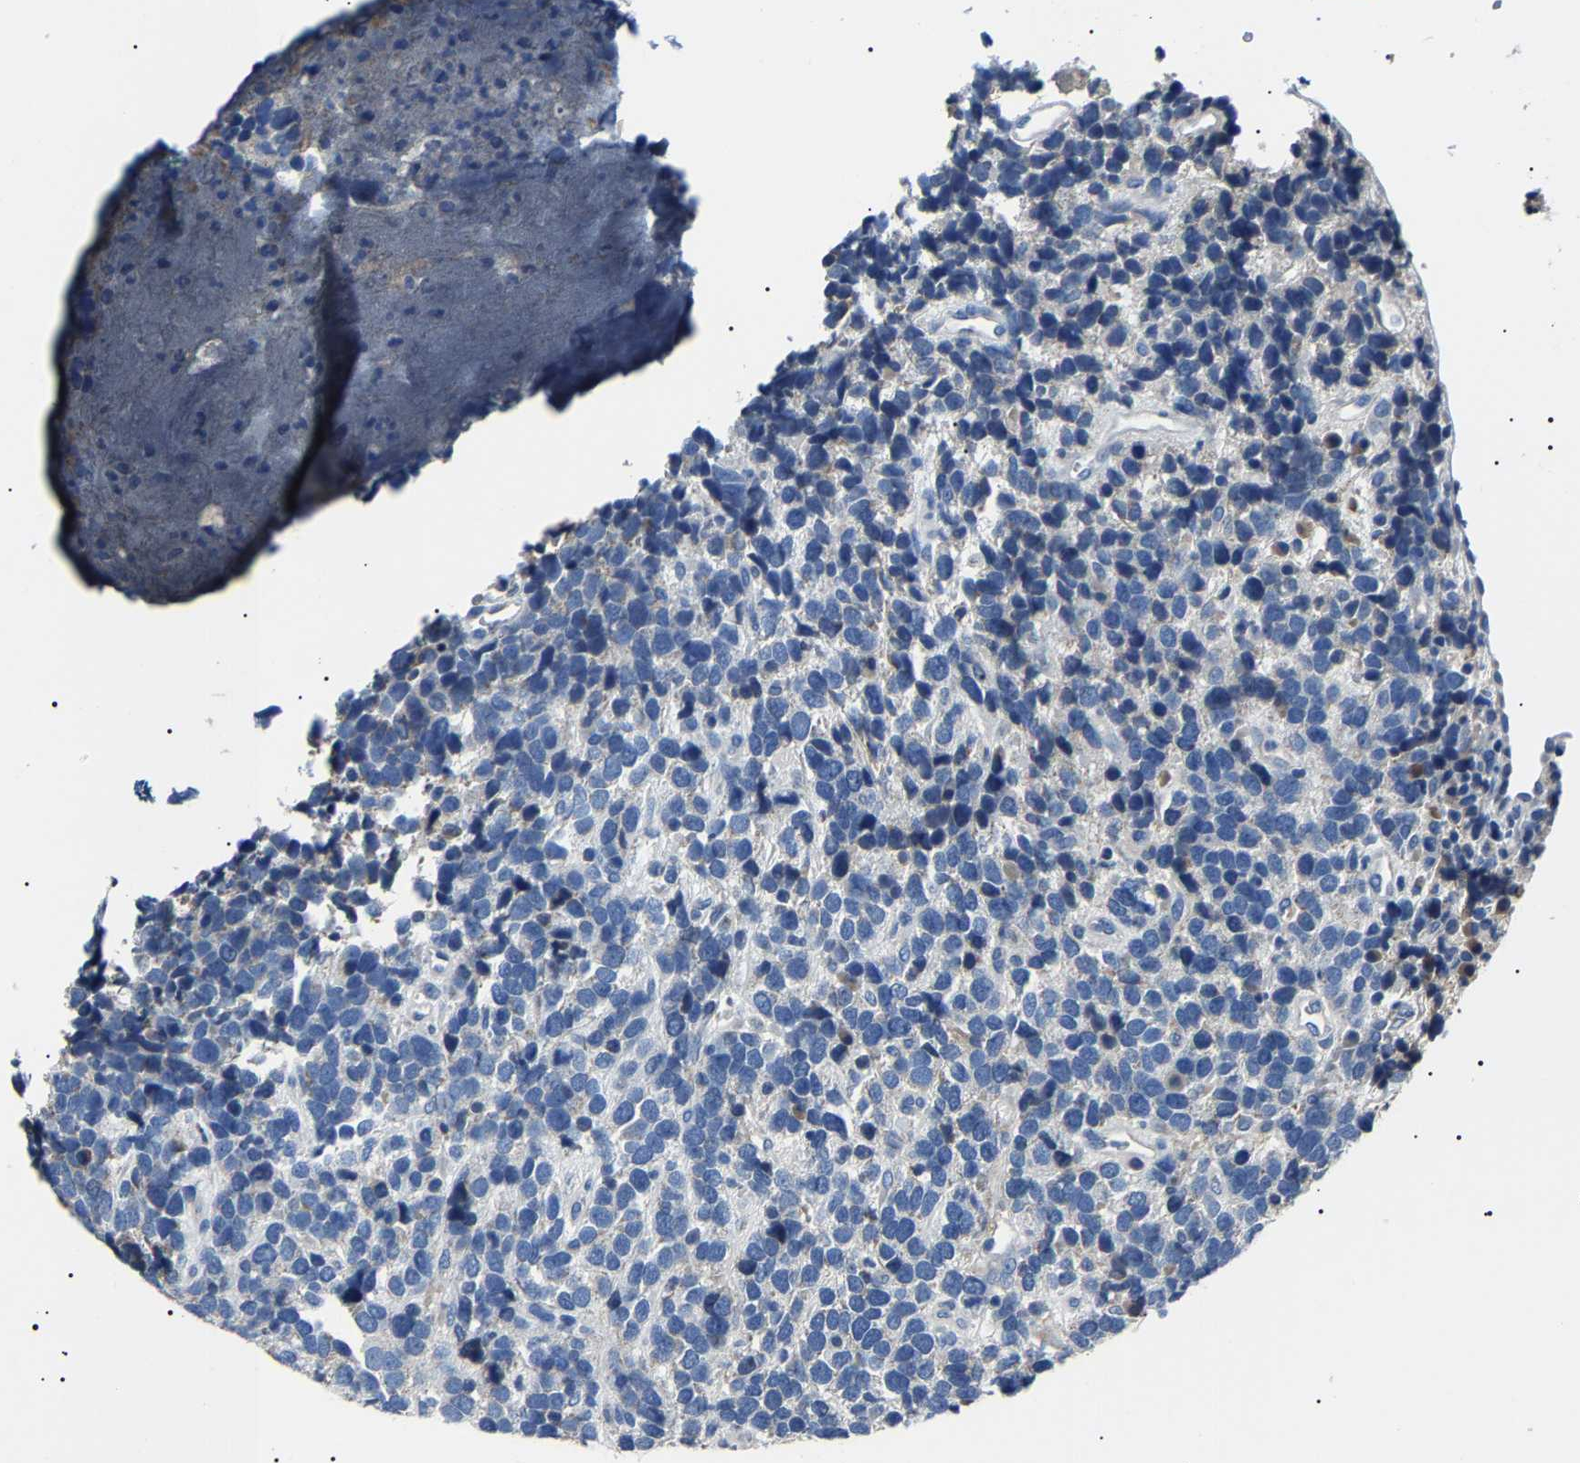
{"staining": {"intensity": "negative", "quantity": "none", "location": "none"}, "tissue": "urothelial cancer", "cell_type": "Tumor cells", "image_type": "cancer", "snomed": [{"axis": "morphology", "description": "Urothelial carcinoma, High grade"}, {"axis": "topography", "description": "Urinary bladder"}], "caption": "Tumor cells show no significant staining in urothelial carcinoma (high-grade). Nuclei are stained in blue.", "gene": "KLK15", "patient": {"sex": "female", "age": 82}}